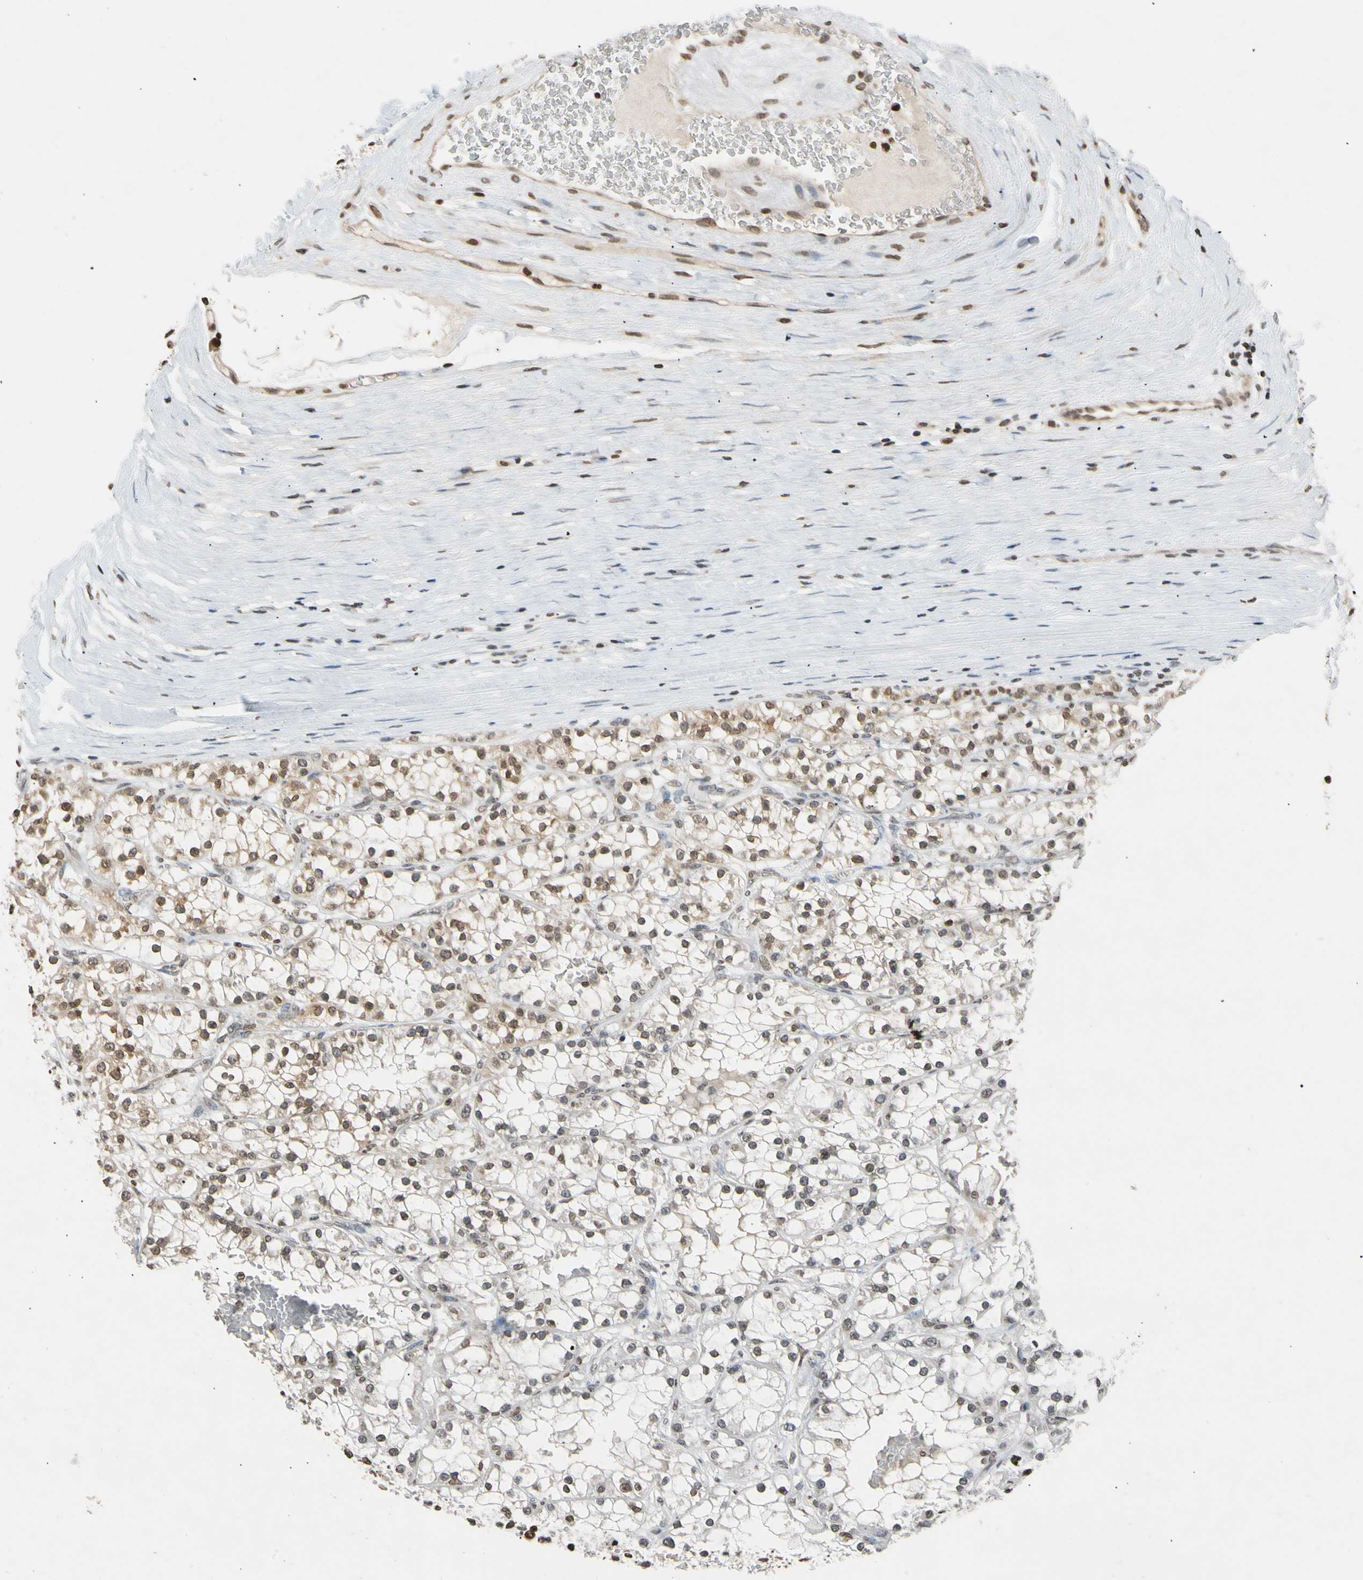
{"staining": {"intensity": "weak", "quantity": "25%-75%", "location": "cytoplasmic/membranous,nuclear"}, "tissue": "renal cancer", "cell_type": "Tumor cells", "image_type": "cancer", "snomed": [{"axis": "morphology", "description": "Adenocarcinoma, NOS"}, {"axis": "topography", "description": "Kidney"}], "caption": "Adenocarcinoma (renal) stained with a brown dye reveals weak cytoplasmic/membranous and nuclear positive expression in about 25%-75% of tumor cells.", "gene": "GPX4", "patient": {"sex": "female", "age": 52}}